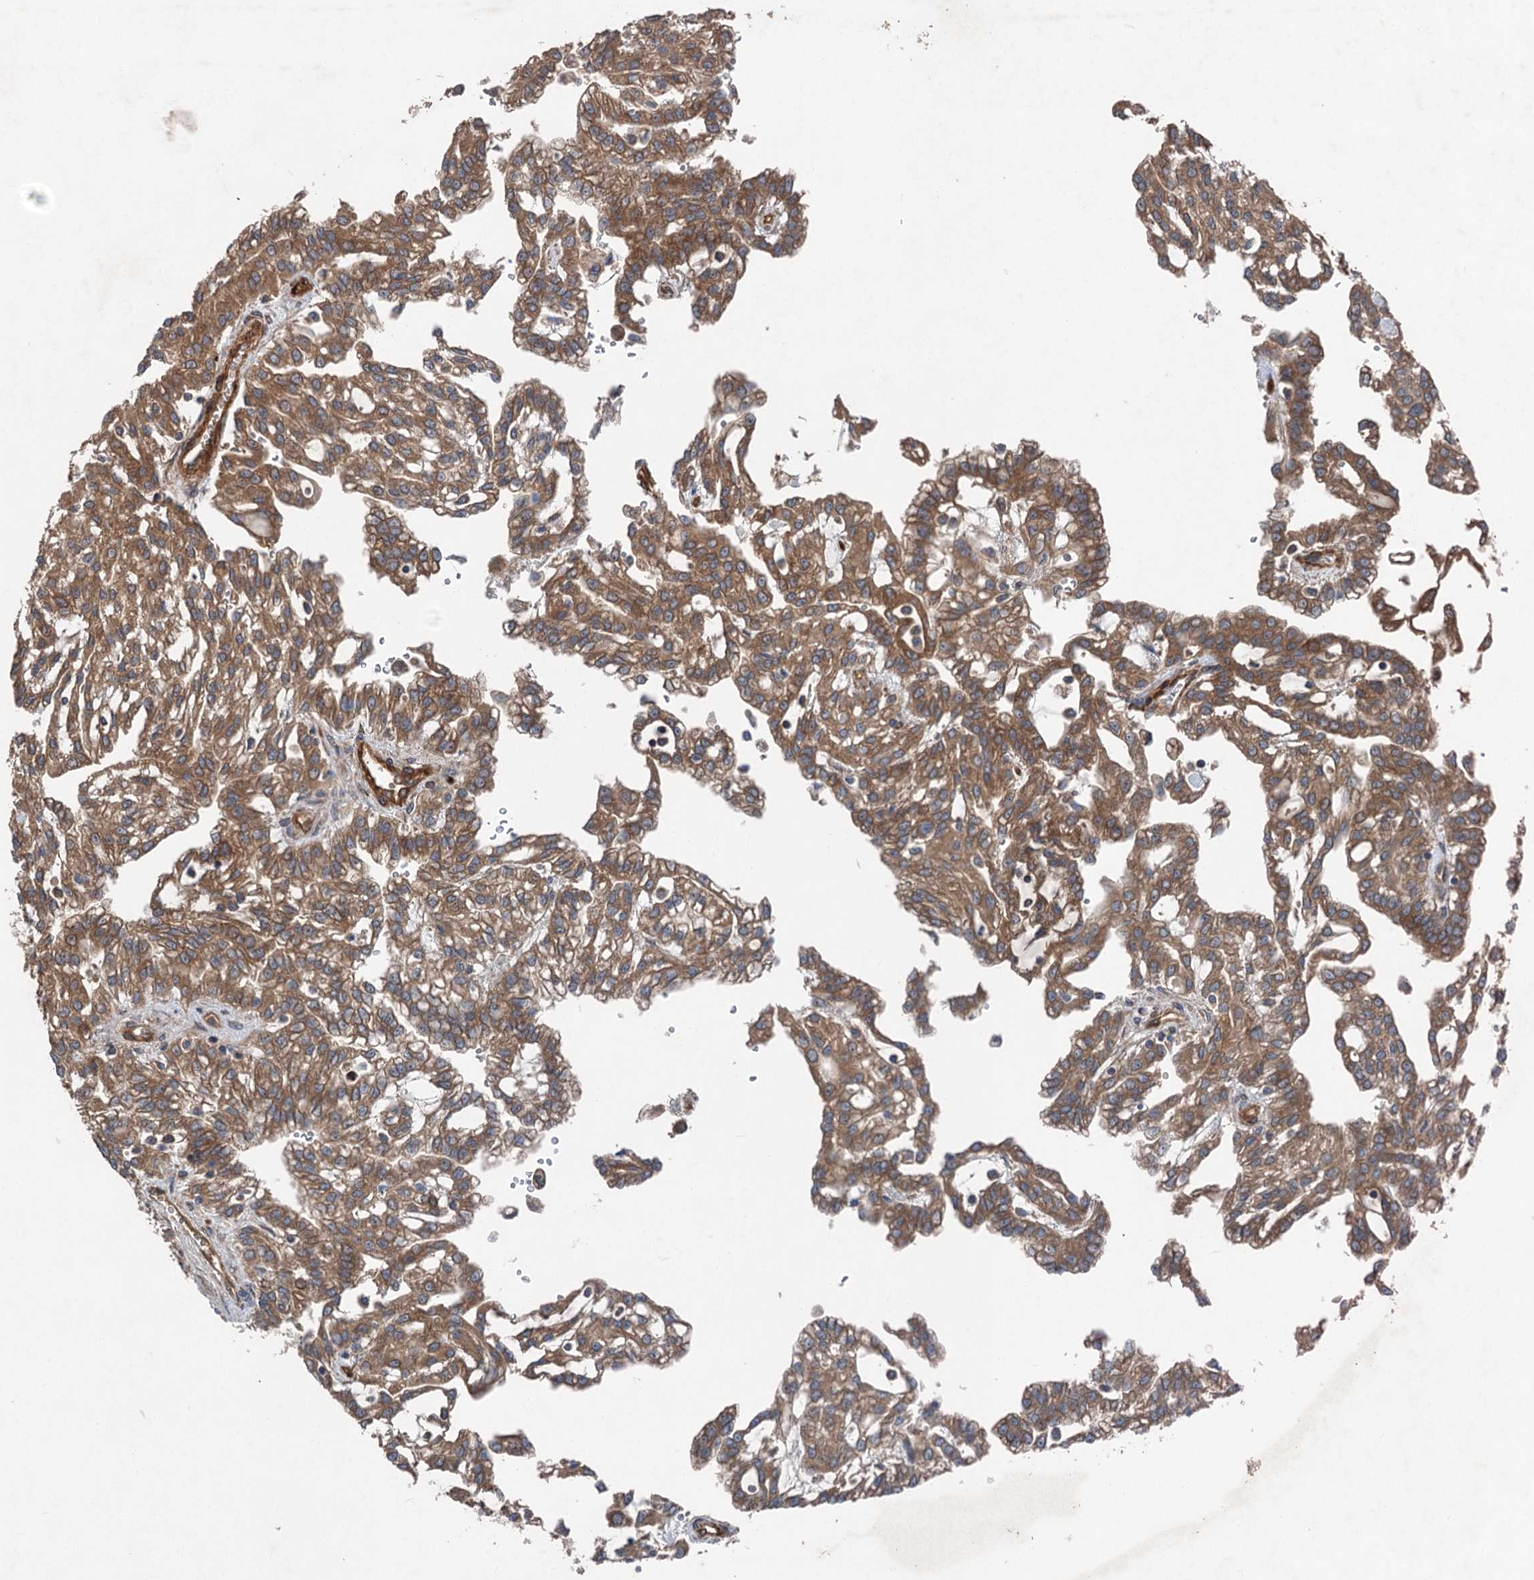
{"staining": {"intensity": "moderate", "quantity": ">75%", "location": "cytoplasmic/membranous"}, "tissue": "renal cancer", "cell_type": "Tumor cells", "image_type": "cancer", "snomed": [{"axis": "morphology", "description": "Adenocarcinoma, NOS"}, {"axis": "topography", "description": "Kidney"}], "caption": "Protein staining displays moderate cytoplasmic/membranous expression in about >75% of tumor cells in adenocarcinoma (renal). (DAB (3,3'-diaminobenzidine) IHC, brown staining for protein, blue staining for nuclei).", "gene": "RNF214", "patient": {"sex": "male", "age": 63}}